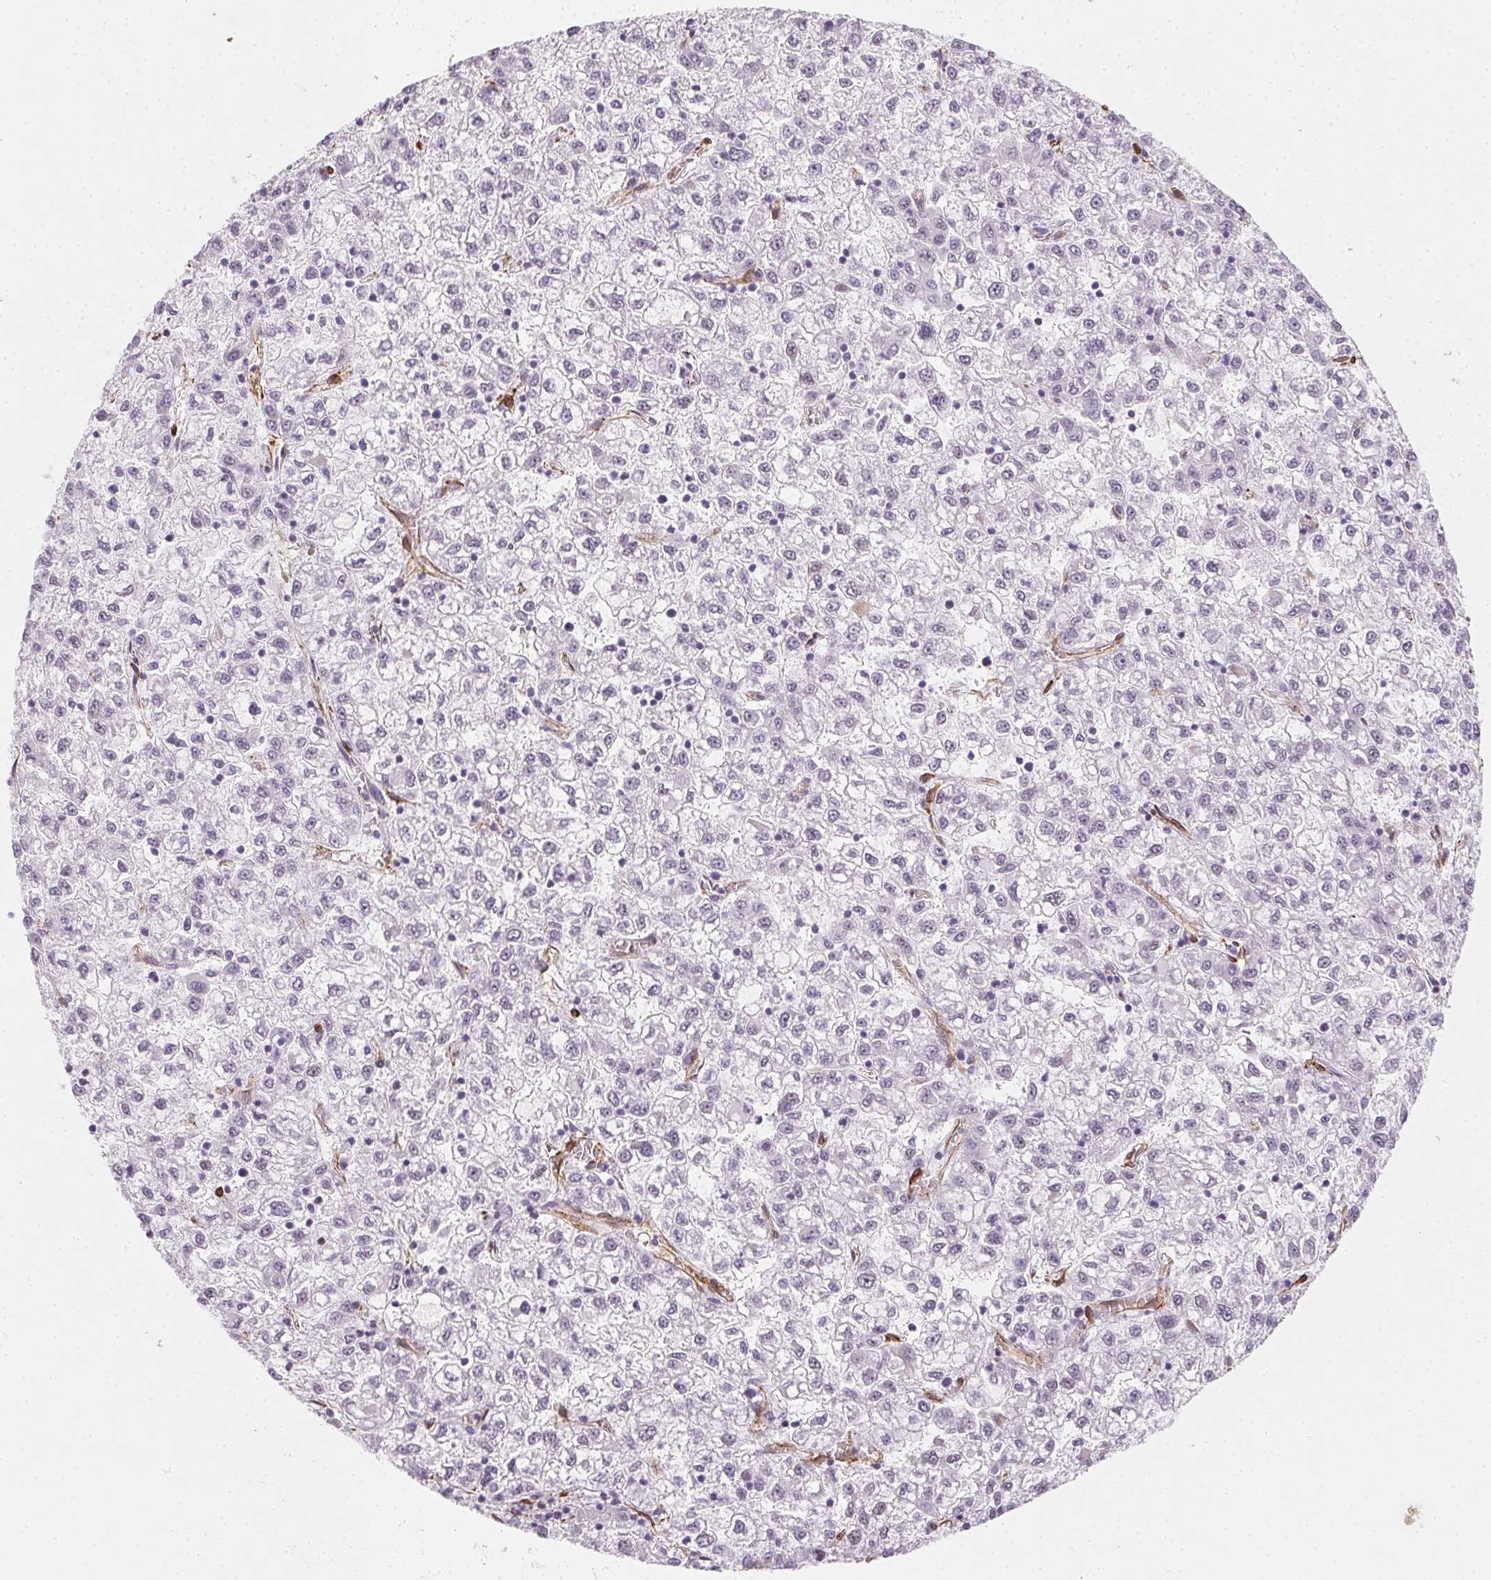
{"staining": {"intensity": "negative", "quantity": "none", "location": "none"}, "tissue": "liver cancer", "cell_type": "Tumor cells", "image_type": "cancer", "snomed": [{"axis": "morphology", "description": "Carcinoma, Hepatocellular, NOS"}, {"axis": "topography", "description": "Liver"}], "caption": "Histopathology image shows no significant protein positivity in tumor cells of hepatocellular carcinoma (liver).", "gene": "RSBN1", "patient": {"sex": "male", "age": 40}}